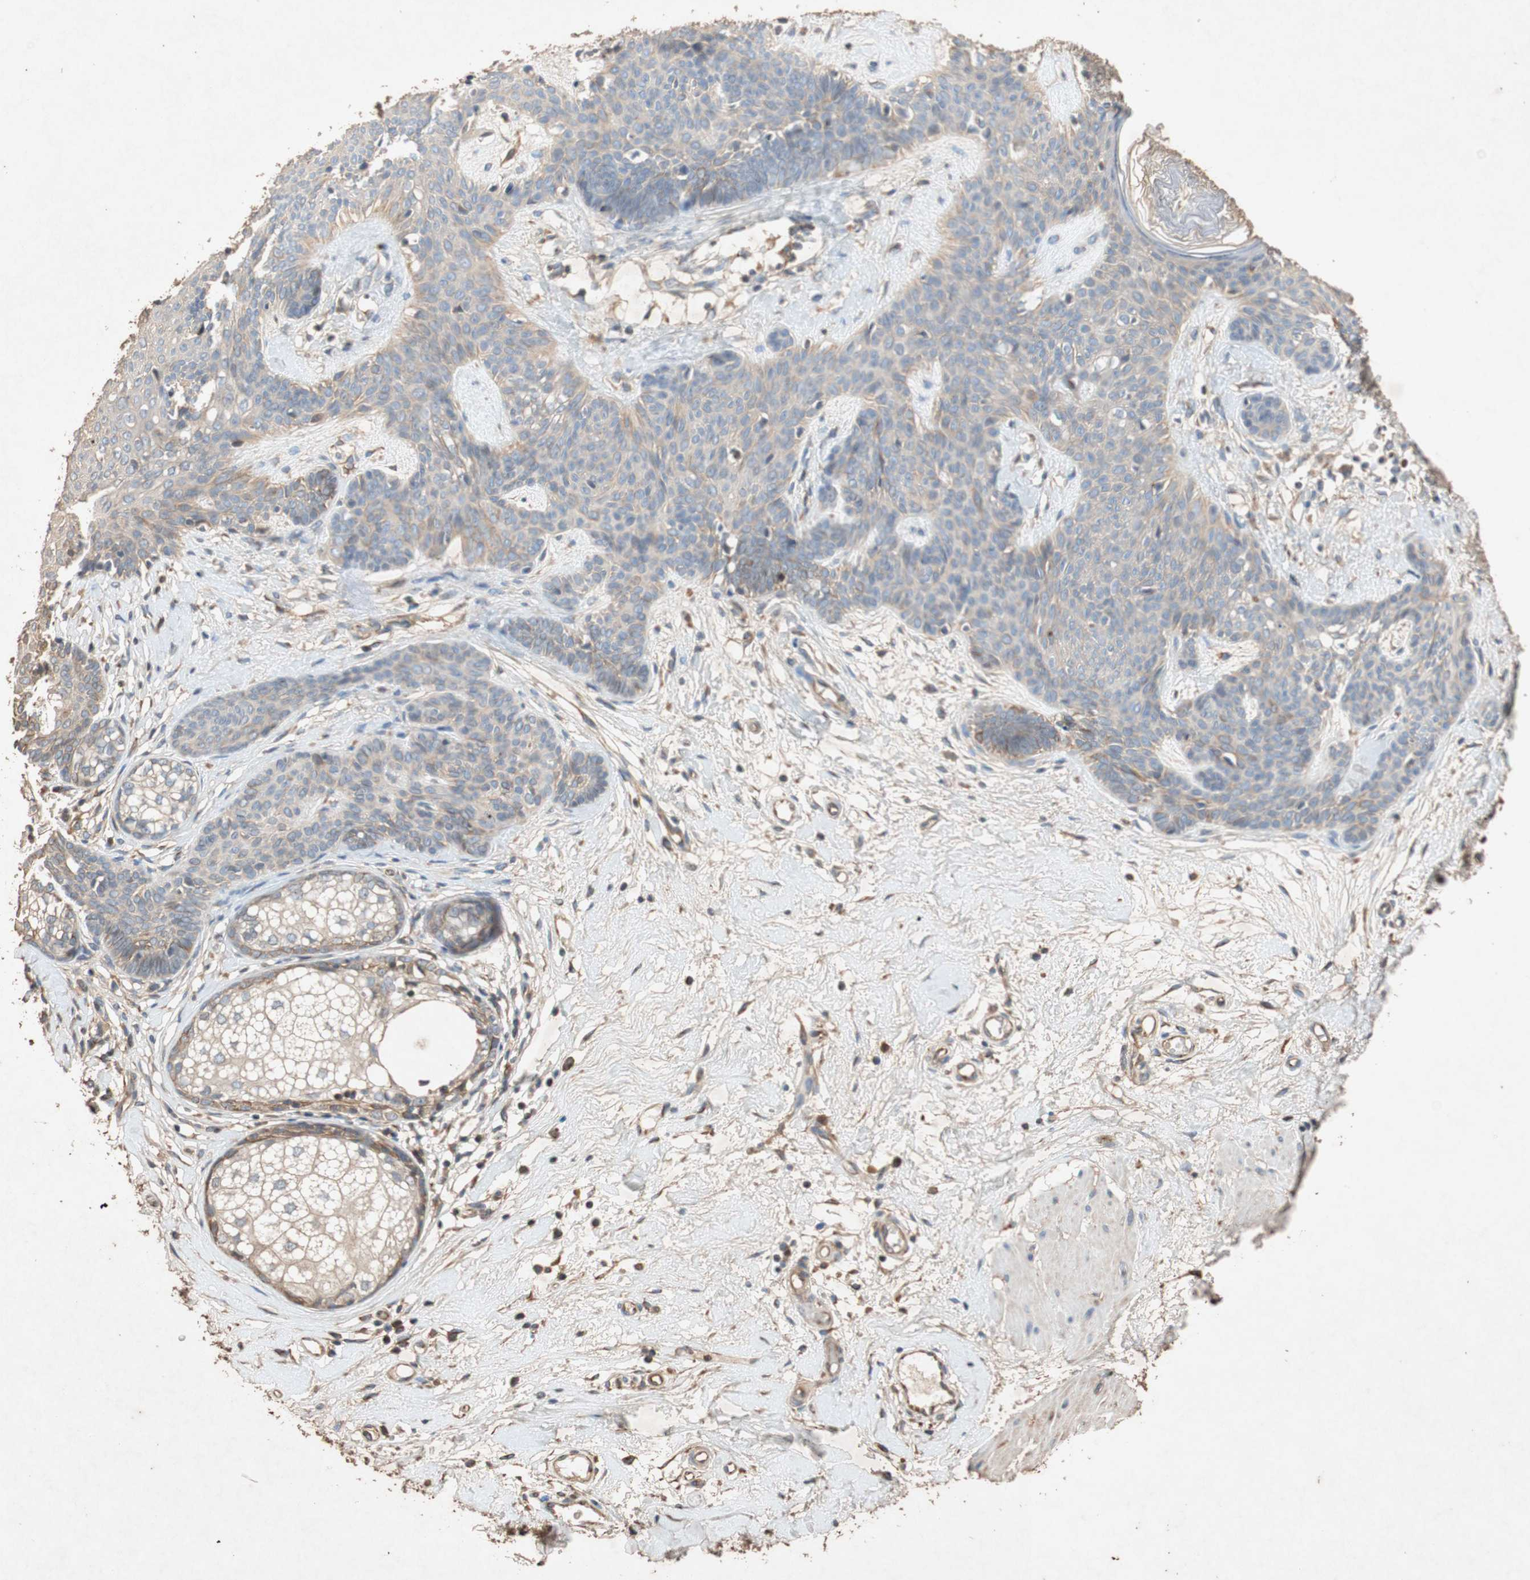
{"staining": {"intensity": "weak", "quantity": "25%-75%", "location": "cytoplasmic/membranous"}, "tissue": "skin cancer", "cell_type": "Tumor cells", "image_type": "cancer", "snomed": [{"axis": "morphology", "description": "Developmental malformation"}, {"axis": "morphology", "description": "Basal cell carcinoma"}, {"axis": "topography", "description": "Skin"}], "caption": "This is a micrograph of IHC staining of basal cell carcinoma (skin), which shows weak staining in the cytoplasmic/membranous of tumor cells.", "gene": "TUBB", "patient": {"sex": "female", "age": 62}}